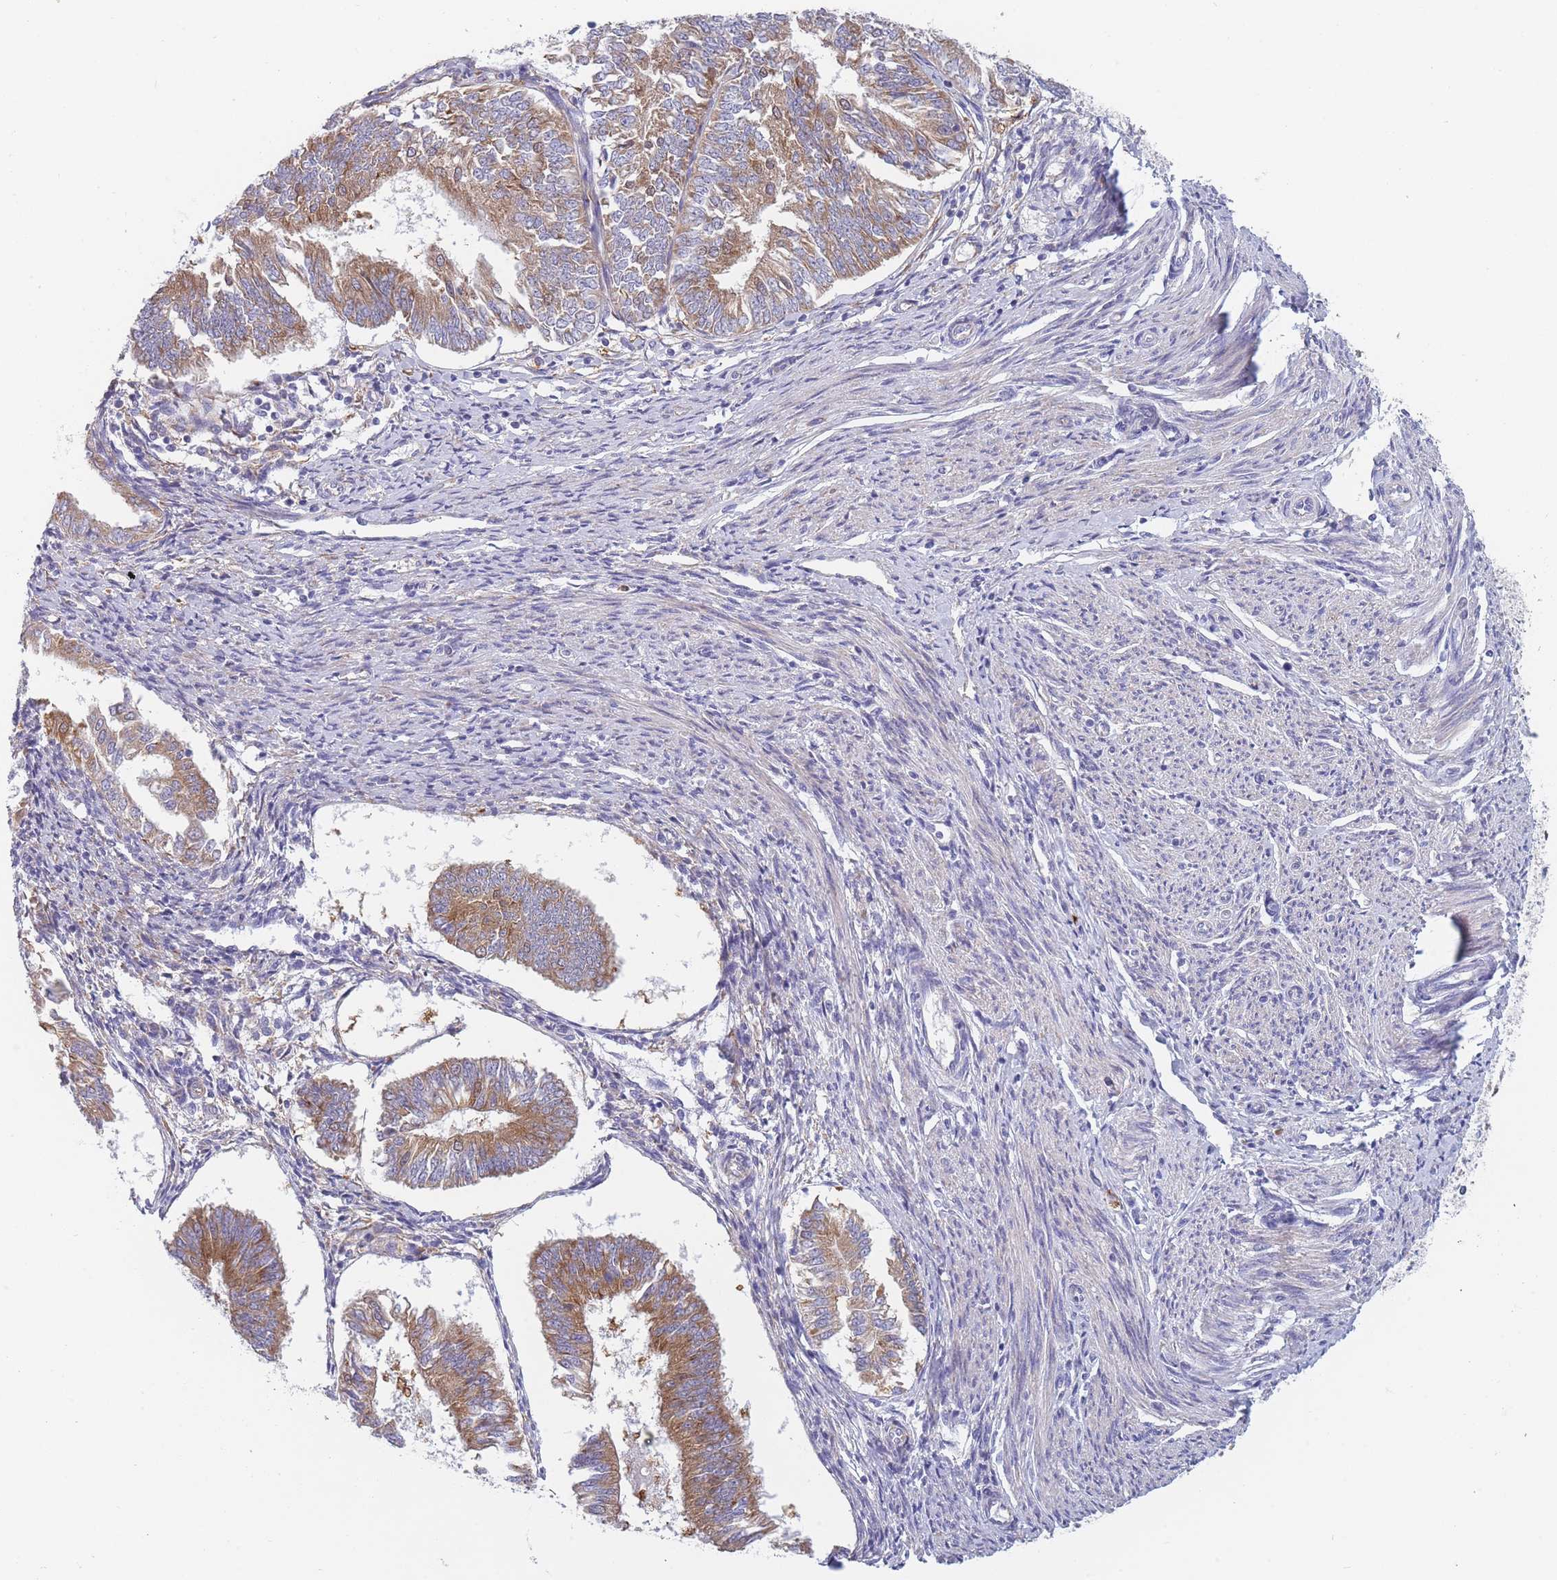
{"staining": {"intensity": "moderate", "quantity": ">75%", "location": "cytoplasmic/membranous"}, "tissue": "endometrial cancer", "cell_type": "Tumor cells", "image_type": "cancer", "snomed": [{"axis": "morphology", "description": "Adenocarcinoma, NOS"}, {"axis": "topography", "description": "Endometrium"}], "caption": "Tumor cells exhibit medium levels of moderate cytoplasmic/membranous expression in about >75% of cells in human endometrial adenocarcinoma. (Brightfield microscopy of DAB IHC at high magnification).", "gene": "NDUFAF6", "patient": {"sex": "female", "age": 58}}